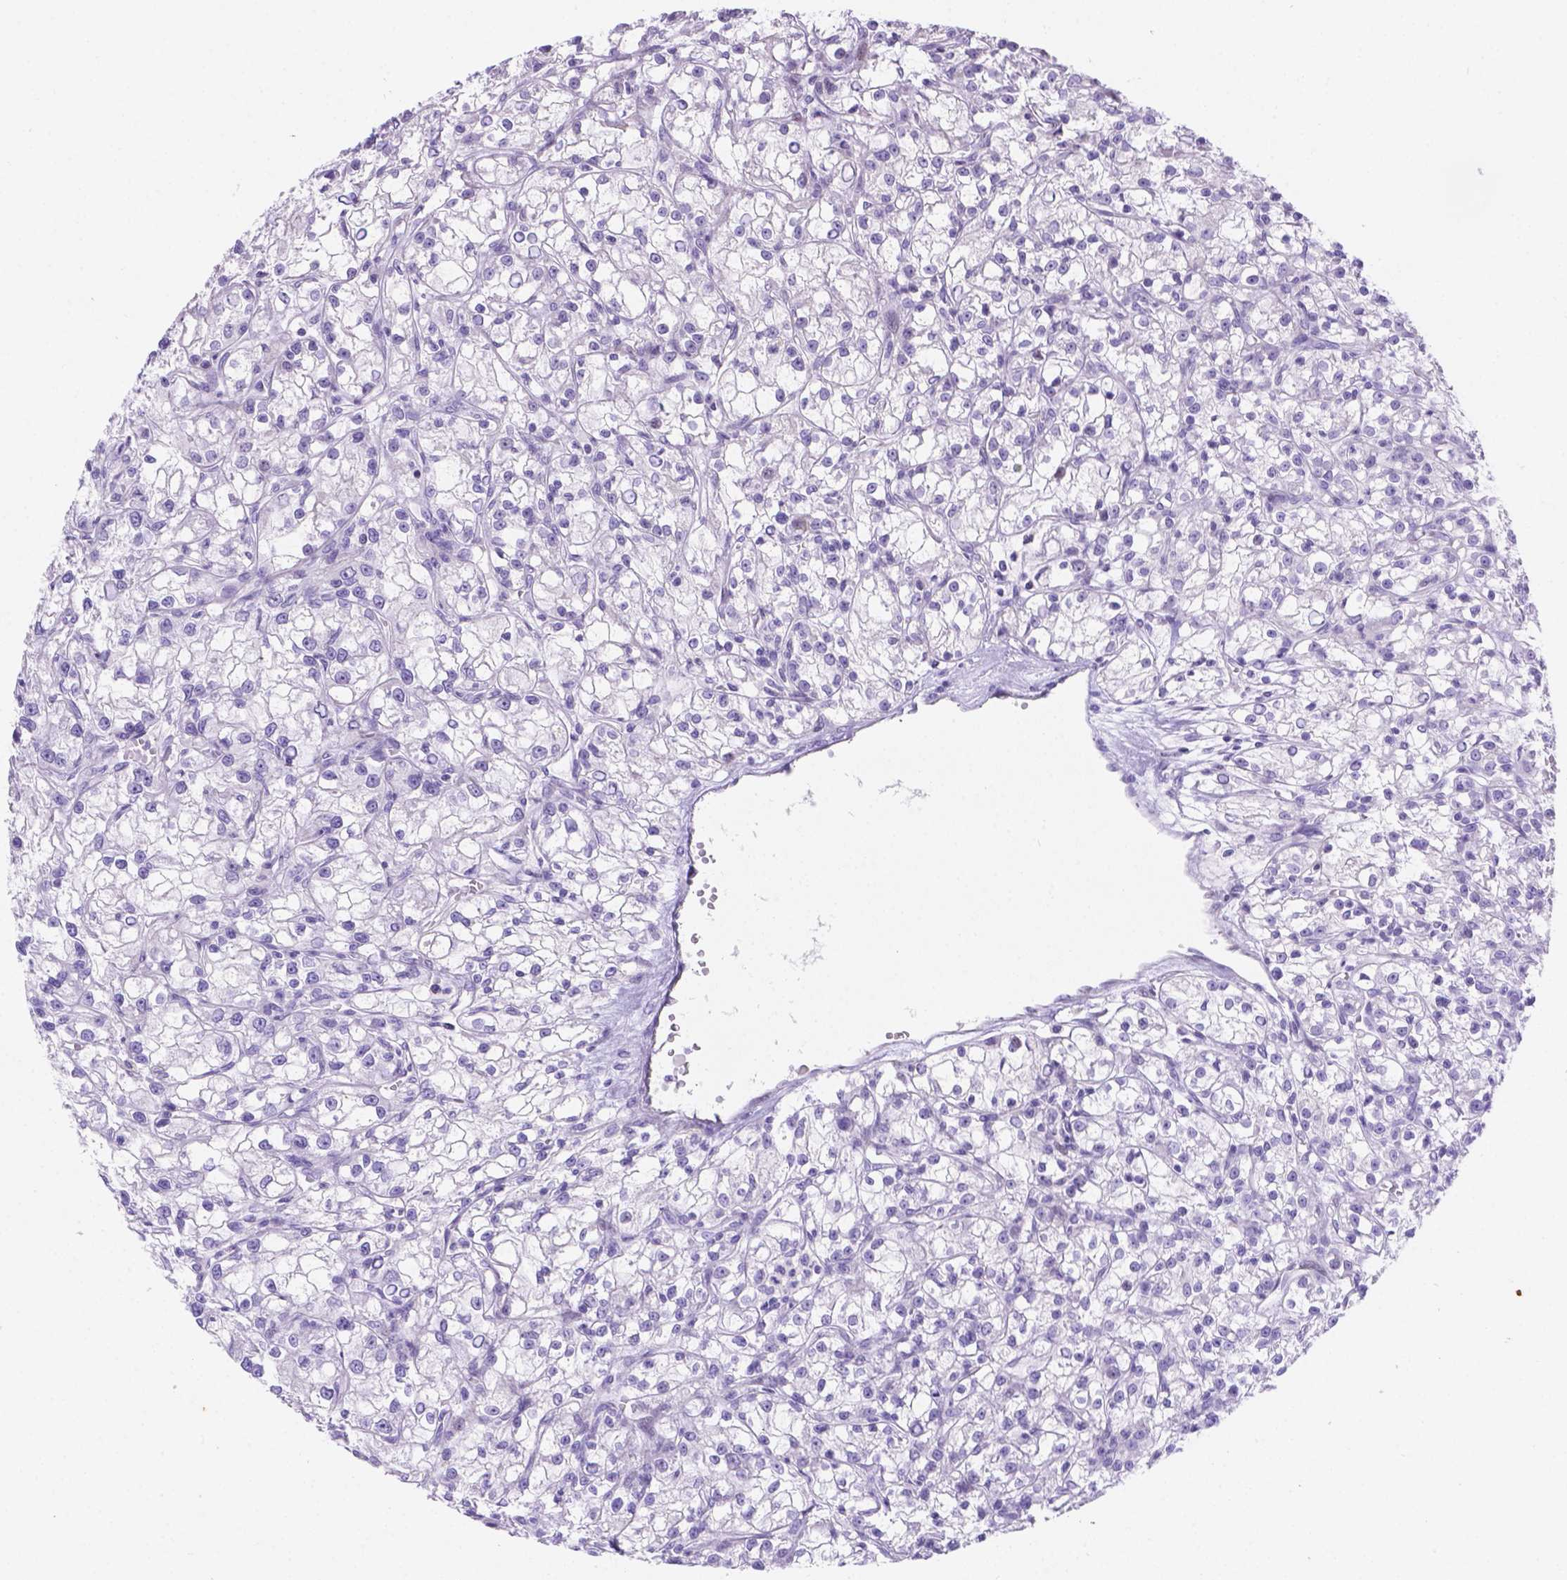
{"staining": {"intensity": "negative", "quantity": "none", "location": "none"}, "tissue": "renal cancer", "cell_type": "Tumor cells", "image_type": "cancer", "snomed": [{"axis": "morphology", "description": "Adenocarcinoma, NOS"}, {"axis": "topography", "description": "Kidney"}], "caption": "Tumor cells are negative for brown protein staining in renal adenocarcinoma. (DAB (3,3'-diaminobenzidine) IHC visualized using brightfield microscopy, high magnification).", "gene": "DMWD", "patient": {"sex": "female", "age": 59}}